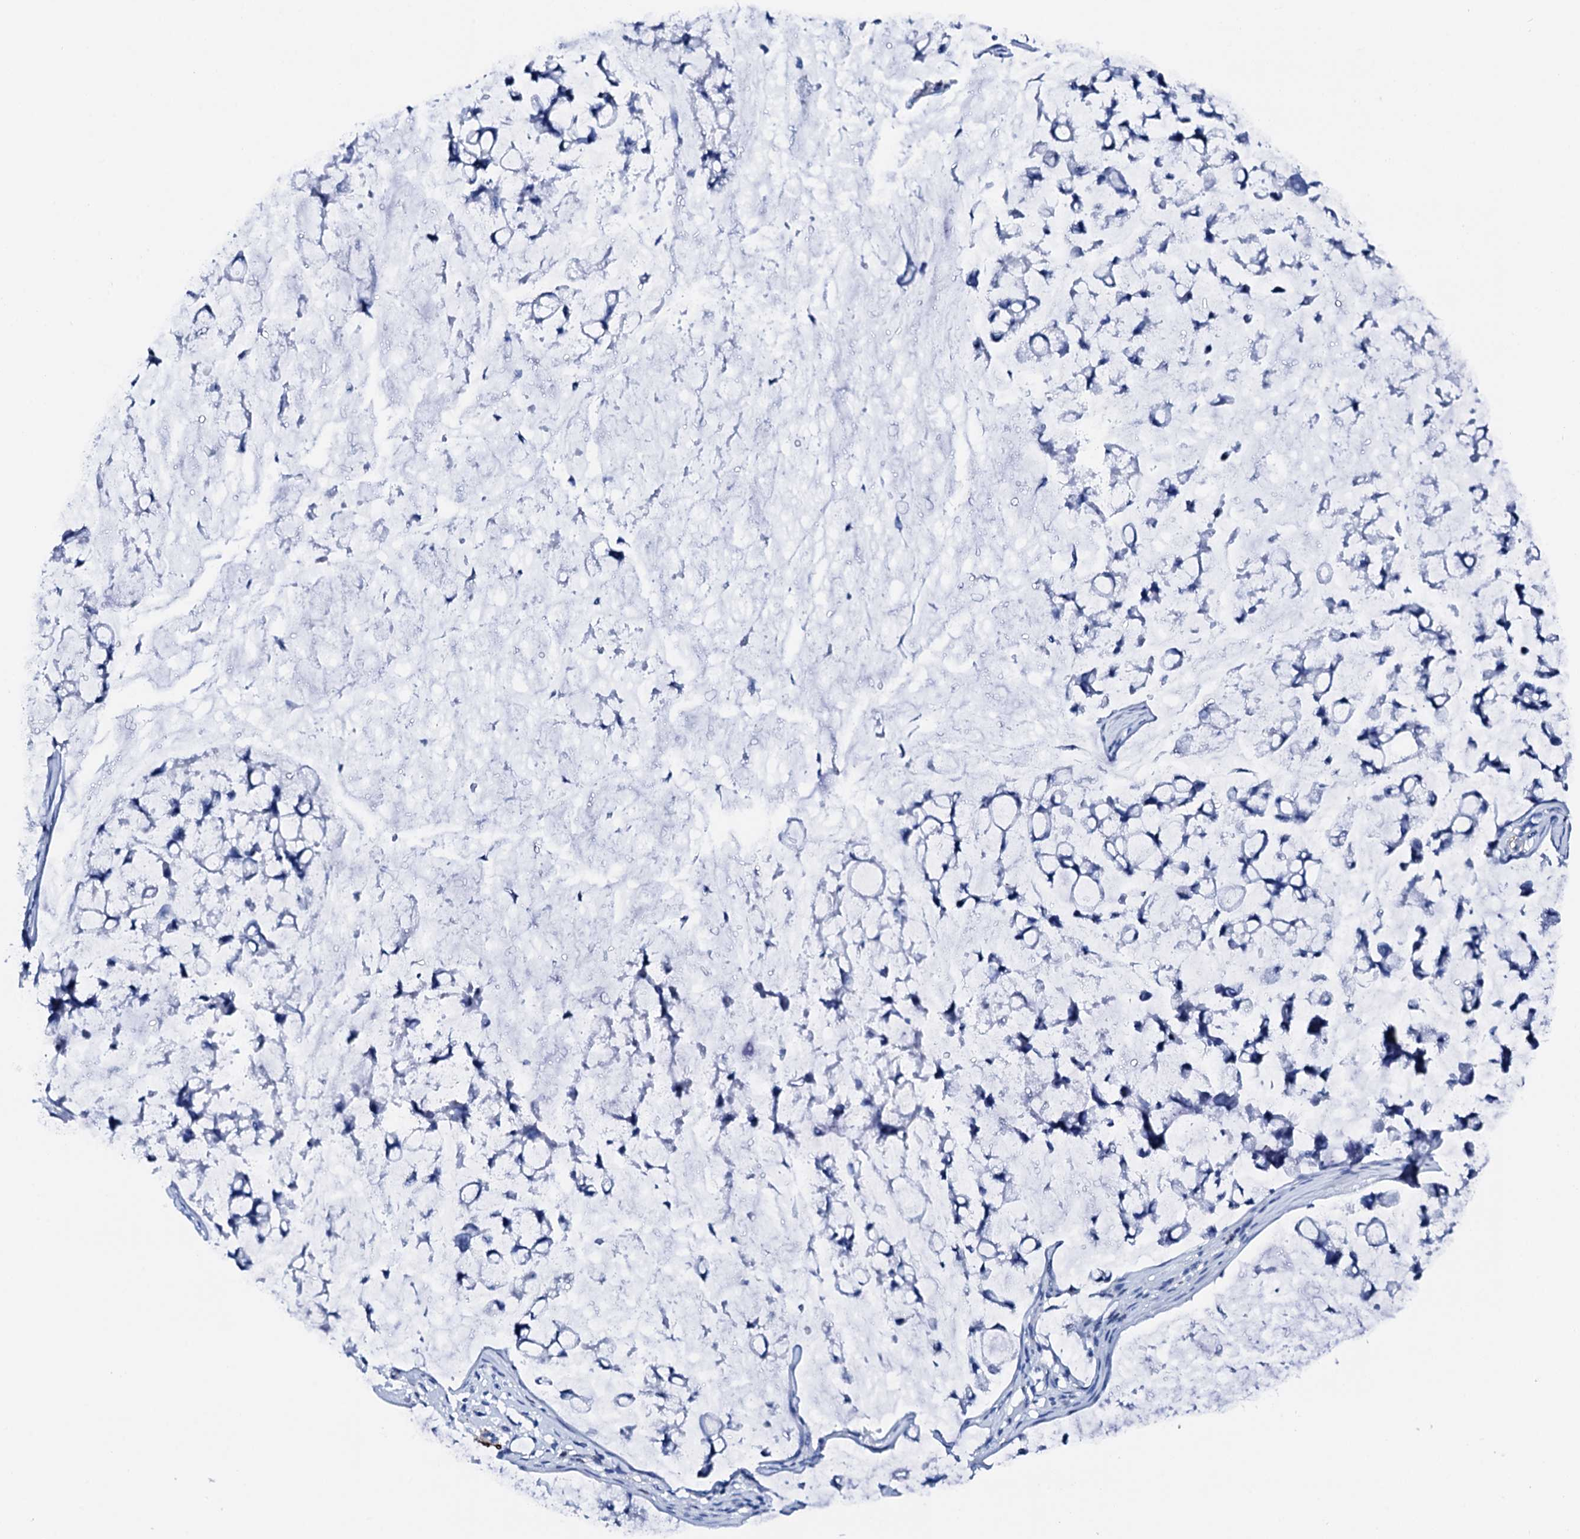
{"staining": {"intensity": "negative", "quantity": "none", "location": "none"}, "tissue": "stomach cancer", "cell_type": "Tumor cells", "image_type": "cancer", "snomed": [{"axis": "morphology", "description": "Adenocarcinoma, NOS"}, {"axis": "topography", "description": "Stomach, lower"}], "caption": "A high-resolution photomicrograph shows IHC staining of stomach cancer (adenocarcinoma), which reveals no significant expression in tumor cells. (DAB (3,3'-diaminobenzidine) immunohistochemistry, high magnification).", "gene": "NRIP2", "patient": {"sex": "male", "age": 67}}